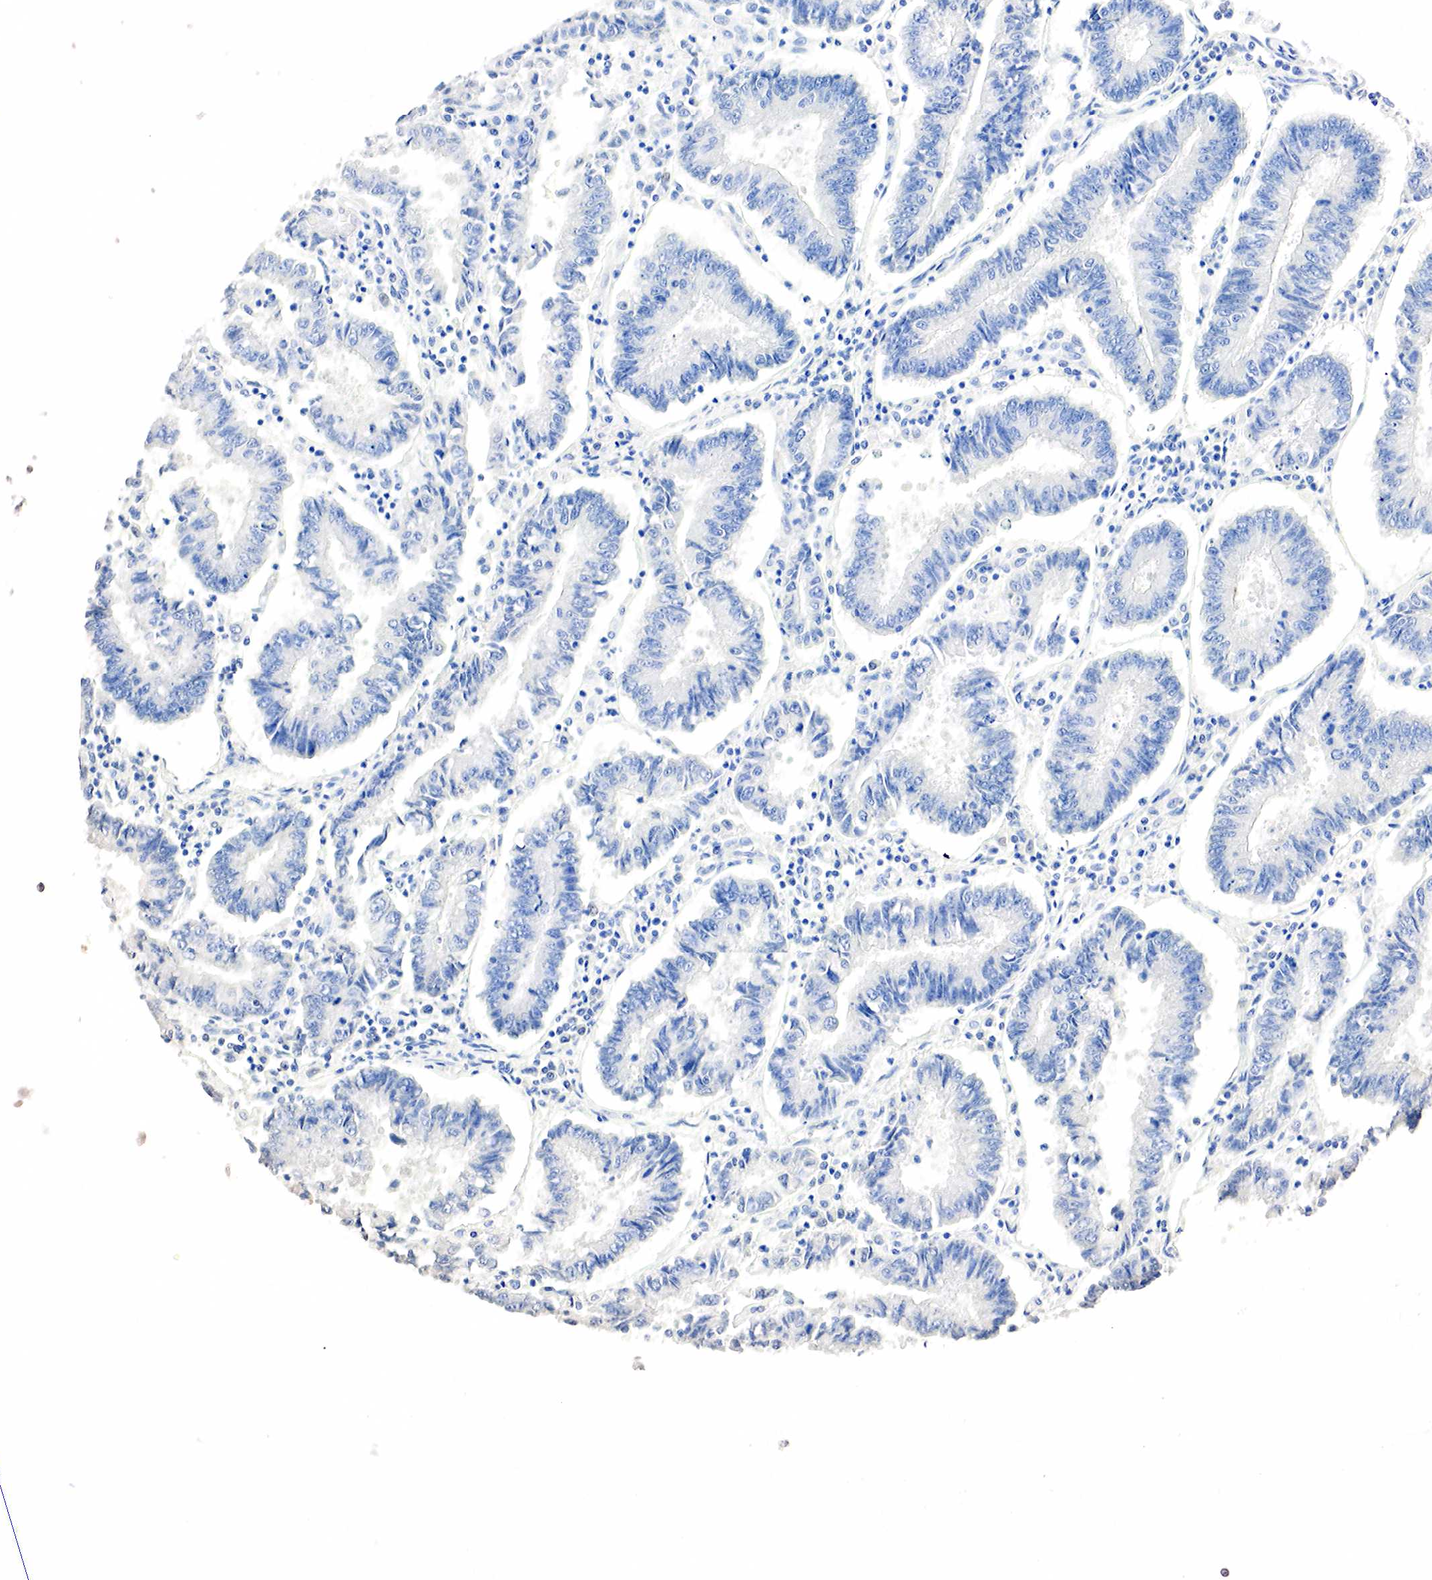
{"staining": {"intensity": "negative", "quantity": "none", "location": "none"}, "tissue": "endometrial cancer", "cell_type": "Tumor cells", "image_type": "cancer", "snomed": [{"axis": "morphology", "description": "Adenocarcinoma, NOS"}, {"axis": "topography", "description": "Endometrium"}], "caption": "This is a histopathology image of IHC staining of endometrial cancer (adenocarcinoma), which shows no positivity in tumor cells. Brightfield microscopy of immunohistochemistry (IHC) stained with DAB (brown) and hematoxylin (blue), captured at high magnification.", "gene": "SST", "patient": {"sex": "female", "age": 75}}